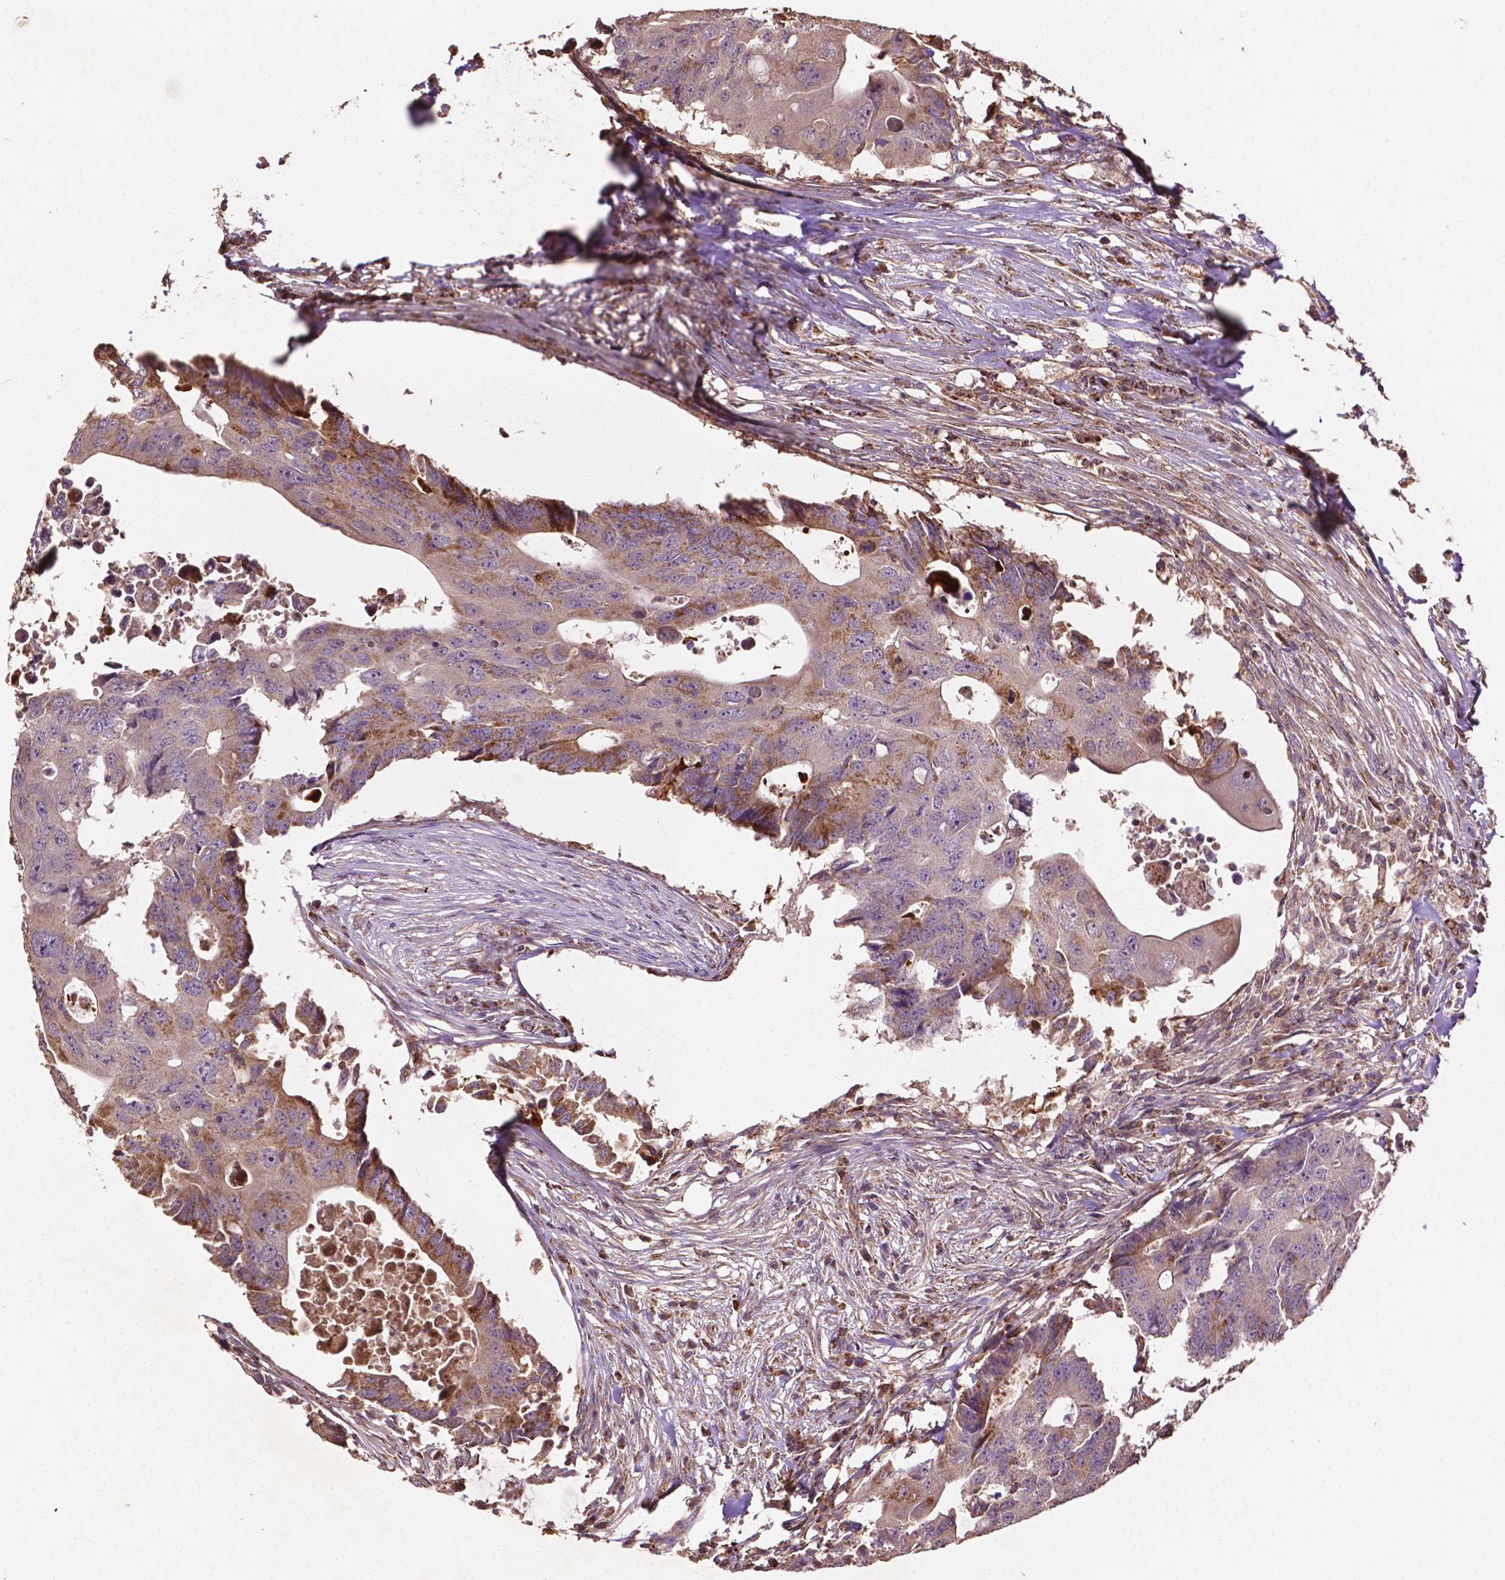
{"staining": {"intensity": "moderate", "quantity": "<25%", "location": "cytoplasmic/membranous"}, "tissue": "colorectal cancer", "cell_type": "Tumor cells", "image_type": "cancer", "snomed": [{"axis": "morphology", "description": "Adenocarcinoma, NOS"}, {"axis": "topography", "description": "Colon"}], "caption": "The photomicrograph displays staining of colorectal cancer (adenocarcinoma), revealing moderate cytoplasmic/membranous protein expression (brown color) within tumor cells.", "gene": "LRR1", "patient": {"sex": "male", "age": 71}}